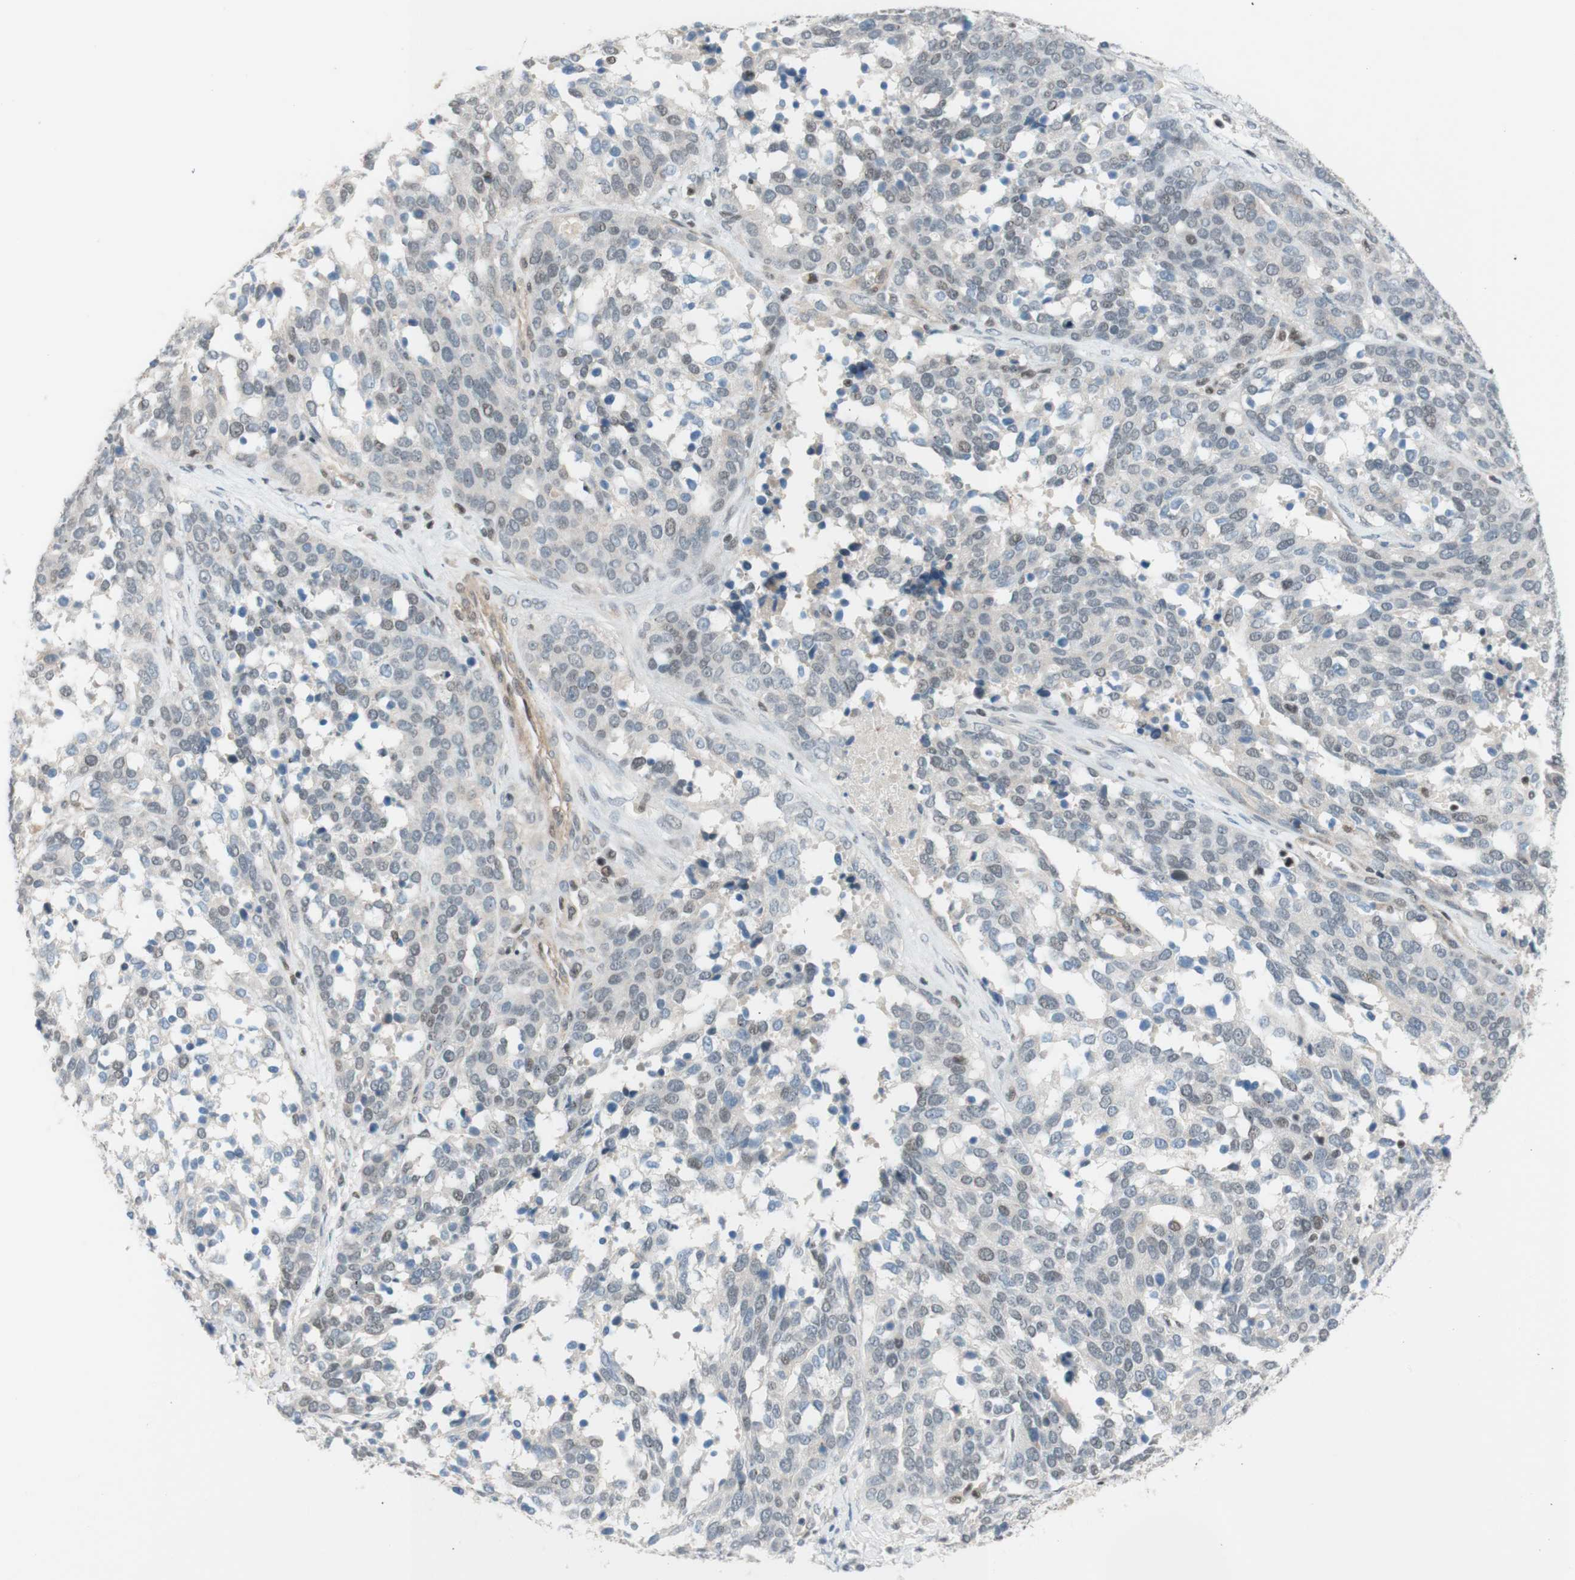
{"staining": {"intensity": "weak", "quantity": "<25%", "location": "nuclear"}, "tissue": "ovarian cancer", "cell_type": "Tumor cells", "image_type": "cancer", "snomed": [{"axis": "morphology", "description": "Cystadenocarcinoma, serous, NOS"}, {"axis": "topography", "description": "Ovary"}], "caption": "Human ovarian serous cystadenocarcinoma stained for a protein using IHC displays no positivity in tumor cells.", "gene": "JPH1", "patient": {"sex": "female", "age": 44}}